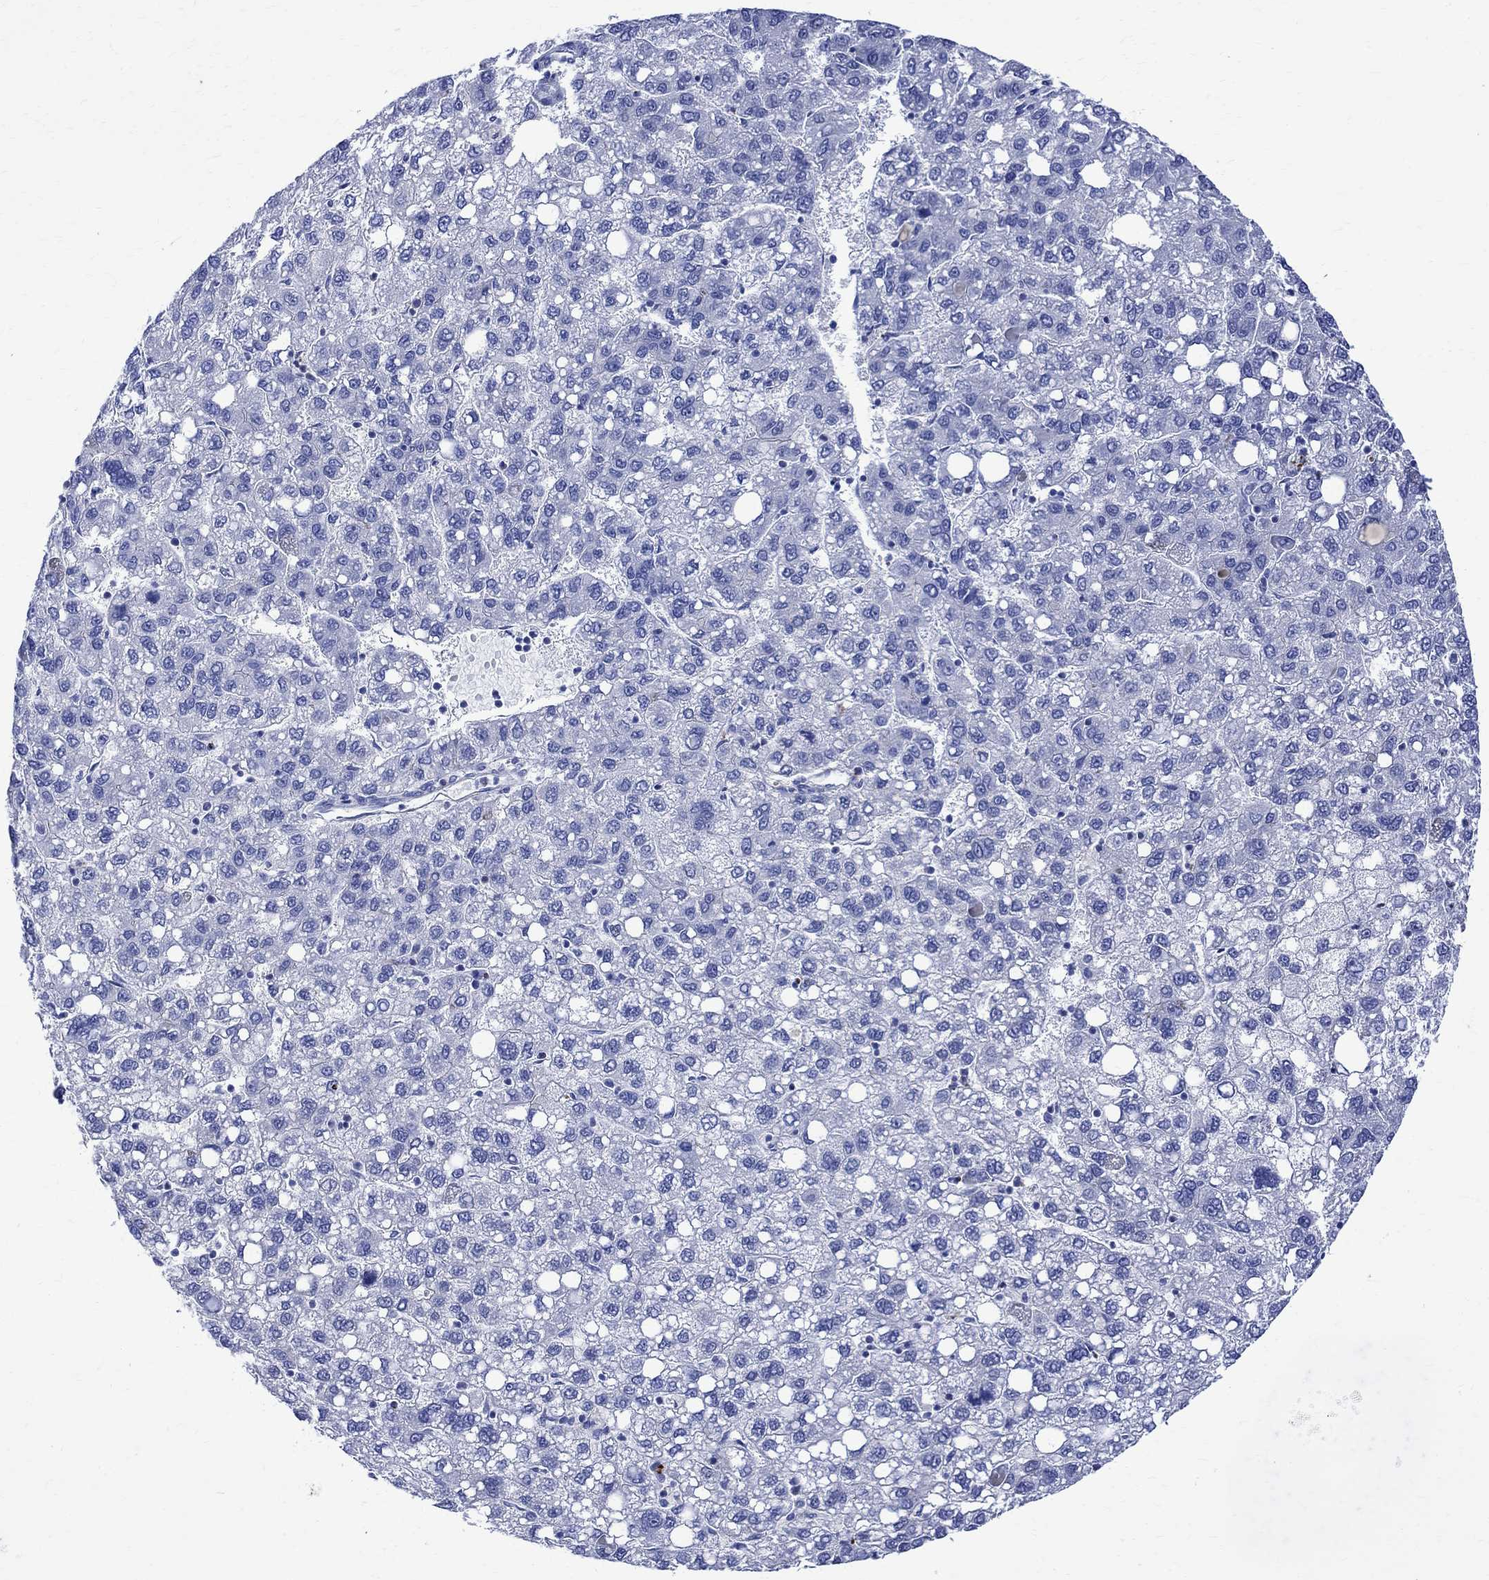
{"staining": {"intensity": "negative", "quantity": "none", "location": "none"}, "tissue": "liver cancer", "cell_type": "Tumor cells", "image_type": "cancer", "snomed": [{"axis": "morphology", "description": "Carcinoma, Hepatocellular, NOS"}, {"axis": "topography", "description": "Liver"}], "caption": "There is no significant staining in tumor cells of hepatocellular carcinoma (liver).", "gene": "PARVB", "patient": {"sex": "female", "age": 82}}